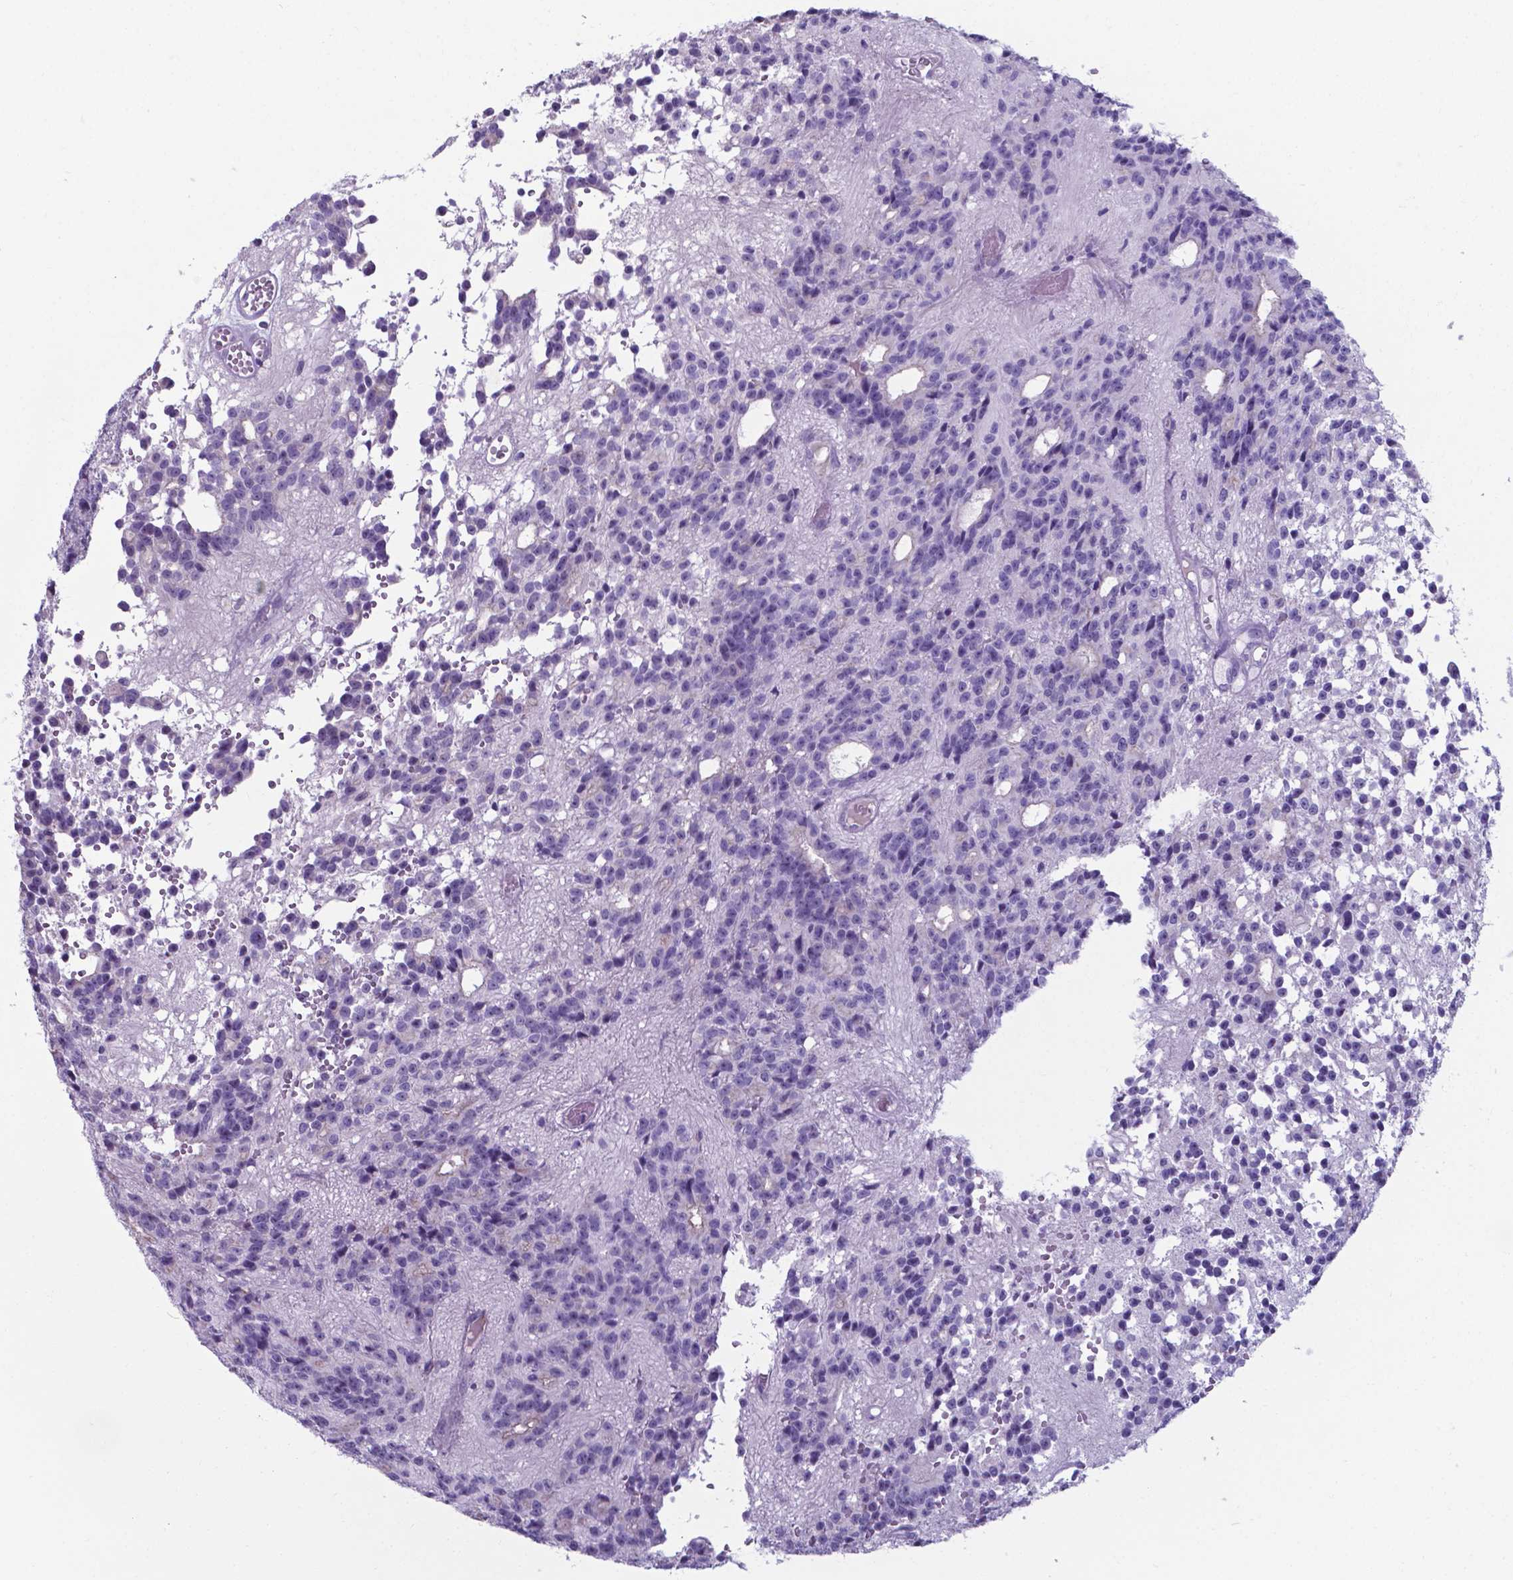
{"staining": {"intensity": "negative", "quantity": "none", "location": "none"}, "tissue": "glioma", "cell_type": "Tumor cells", "image_type": "cancer", "snomed": [{"axis": "morphology", "description": "Glioma, malignant, Low grade"}, {"axis": "topography", "description": "Brain"}], "caption": "IHC of malignant glioma (low-grade) demonstrates no positivity in tumor cells.", "gene": "AP5B1", "patient": {"sex": "male", "age": 31}}